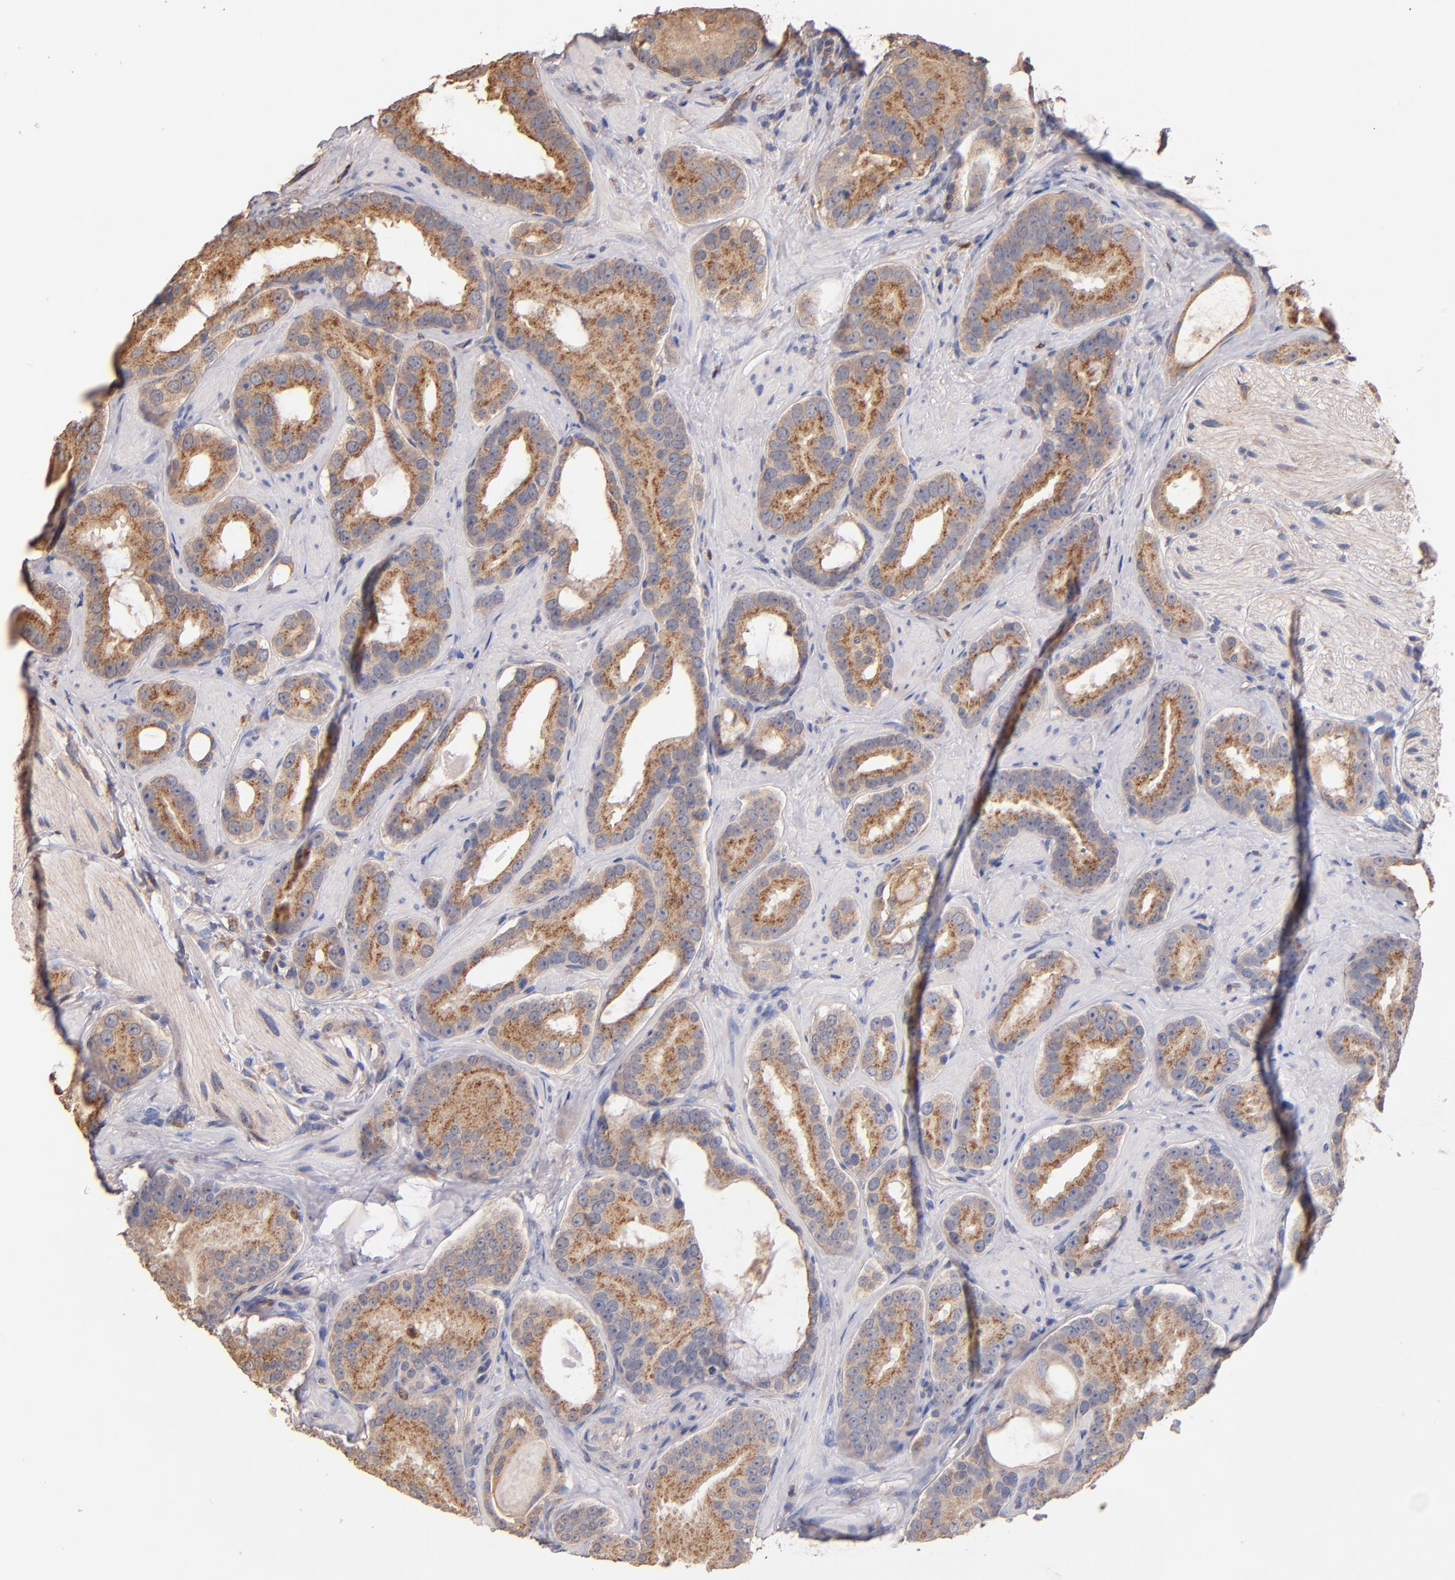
{"staining": {"intensity": "moderate", "quantity": ">75%", "location": "cytoplasmic/membranous"}, "tissue": "prostate cancer", "cell_type": "Tumor cells", "image_type": "cancer", "snomed": [{"axis": "morphology", "description": "Adenocarcinoma, Low grade"}, {"axis": "topography", "description": "Prostate"}], "caption": "Tumor cells show medium levels of moderate cytoplasmic/membranous expression in about >75% of cells in human low-grade adenocarcinoma (prostate). (DAB (3,3'-diaminobenzidine) IHC with brightfield microscopy, high magnification).", "gene": "RO60", "patient": {"sex": "male", "age": 59}}